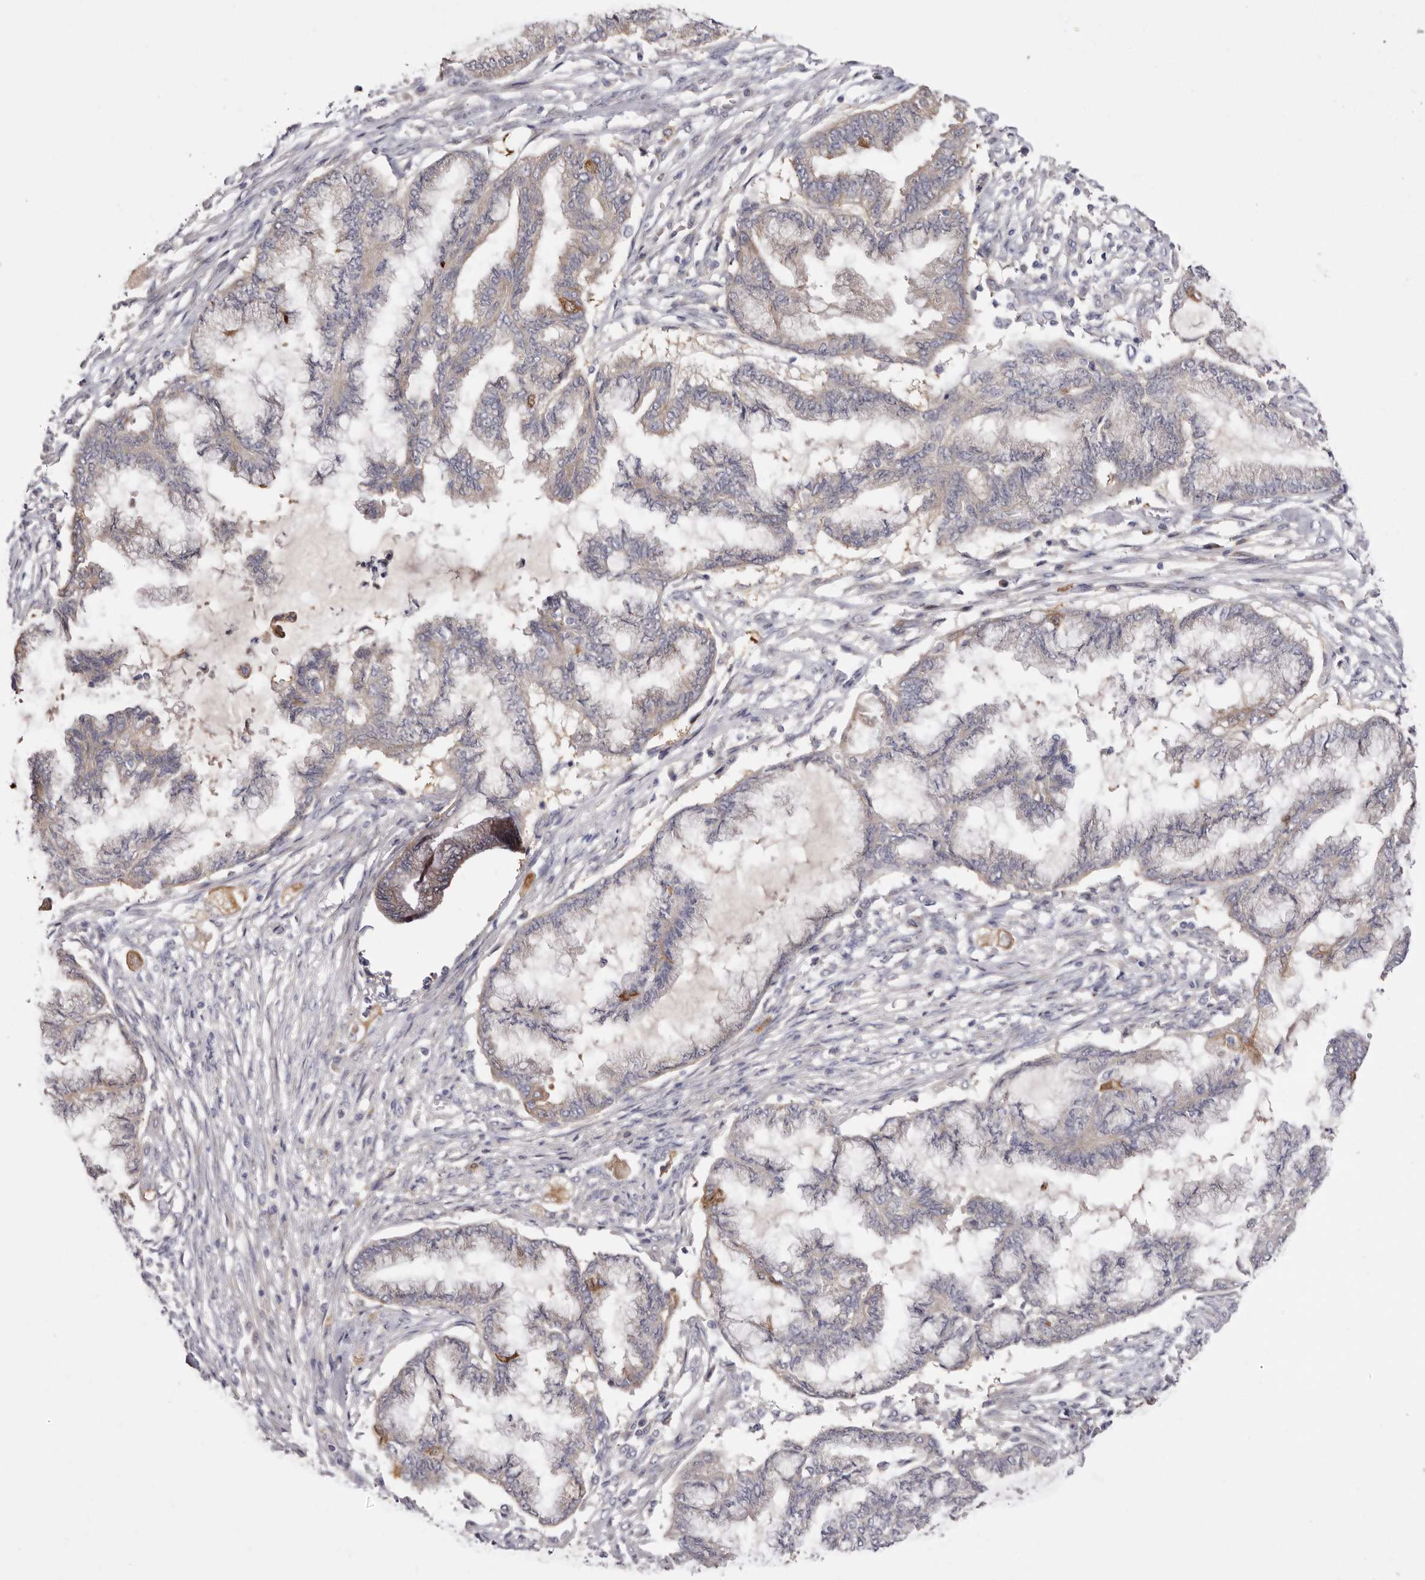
{"staining": {"intensity": "moderate", "quantity": "<25%", "location": "cytoplasmic/membranous"}, "tissue": "endometrial cancer", "cell_type": "Tumor cells", "image_type": "cancer", "snomed": [{"axis": "morphology", "description": "Adenocarcinoma, NOS"}, {"axis": "topography", "description": "Endometrium"}], "caption": "Human endometrial adenocarcinoma stained for a protein (brown) reveals moderate cytoplasmic/membranous positive staining in approximately <25% of tumor cells.", "gene": "STK16", "patient": {"sex": "female", "age": 86}}